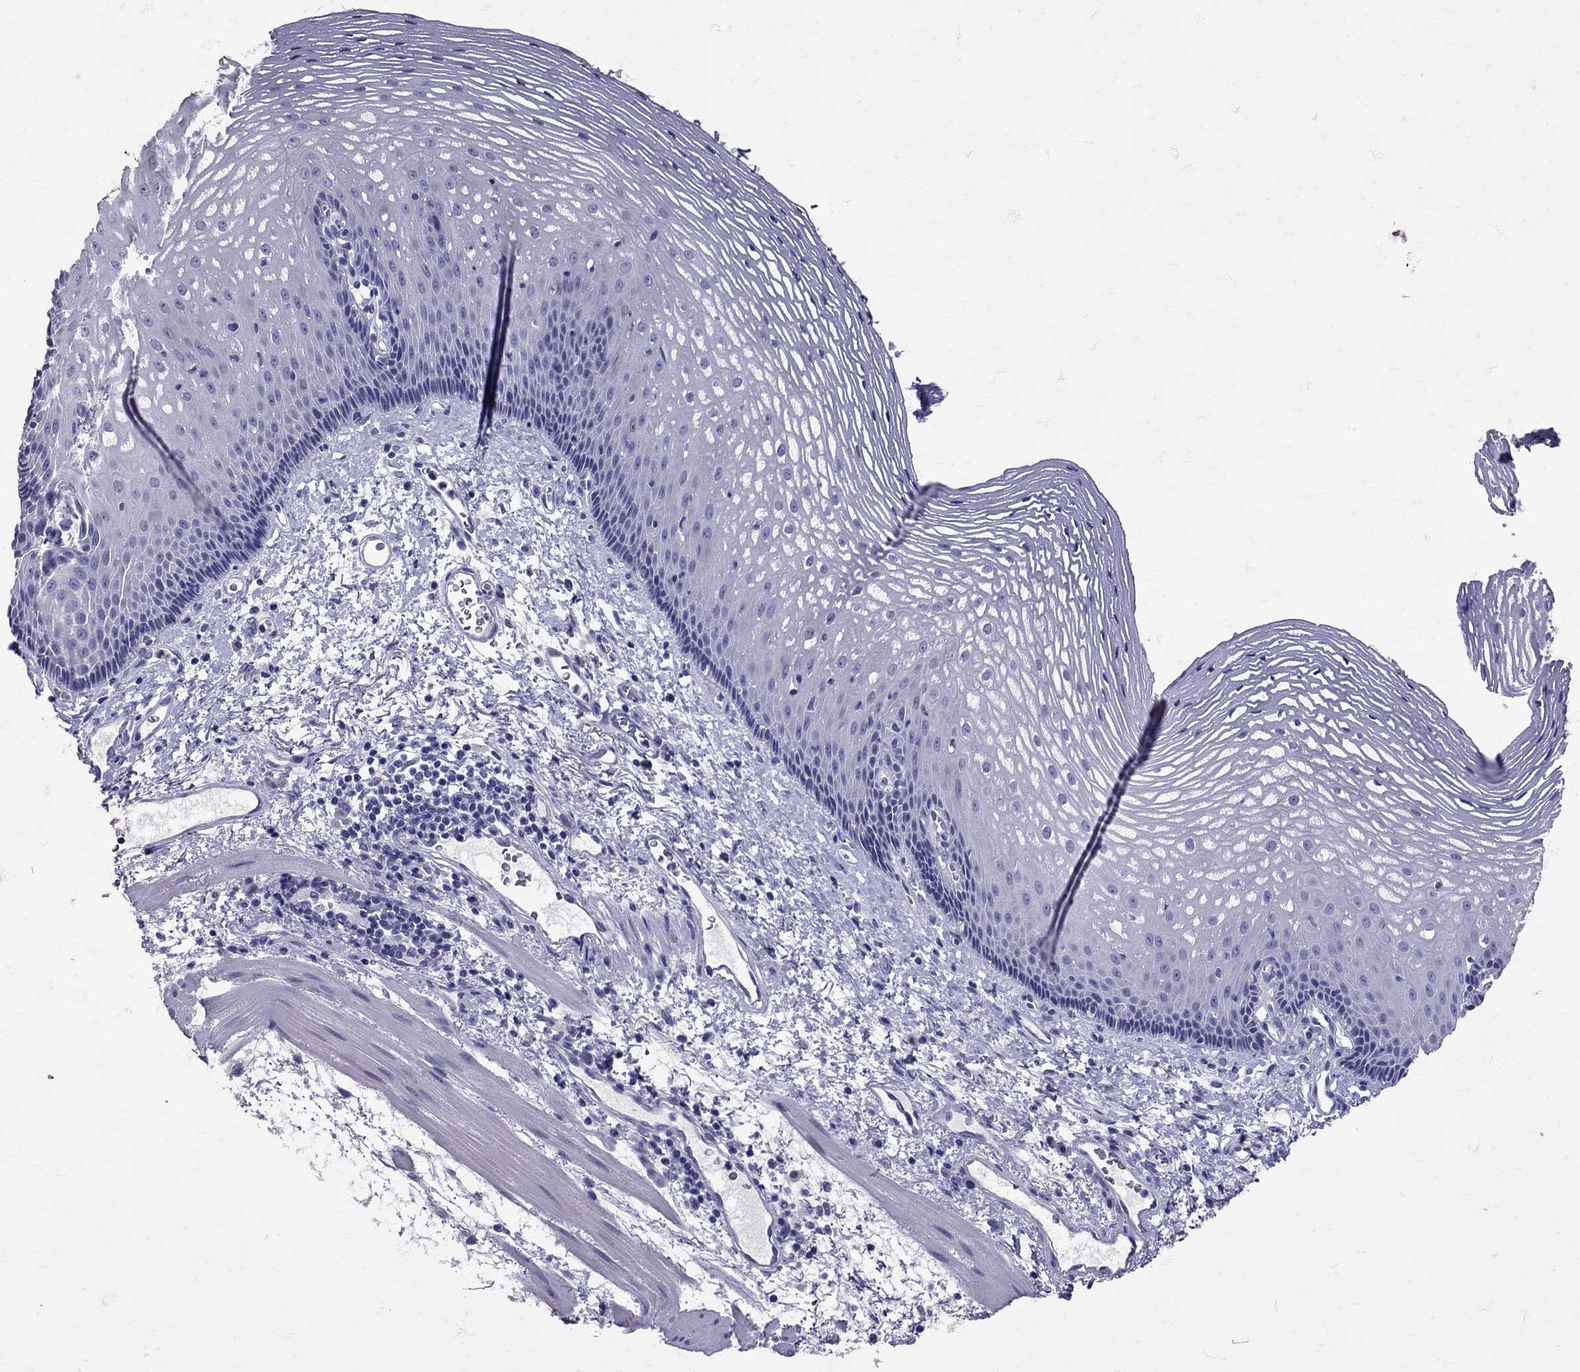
{"staining": {"intensity": "negative", "quantity": "none", "location": "none"}, "tissue": "esophagus", "cell_type": "Squamous epithelial cells", "image_type": "normal", "snomed": [{"axis": "morphology", "description": "Normal tissue, NOS"}, {"axis": "topography", "description": "Esophagus"}], "caption": "DAB (3,3'-diaminobenzidine) immunohistochemical staining of unremarkable human esophagus displays no significant expression in squamous epithelial cells.", "gene": "SST", "patient": {"sex": "male", "age": 76}}